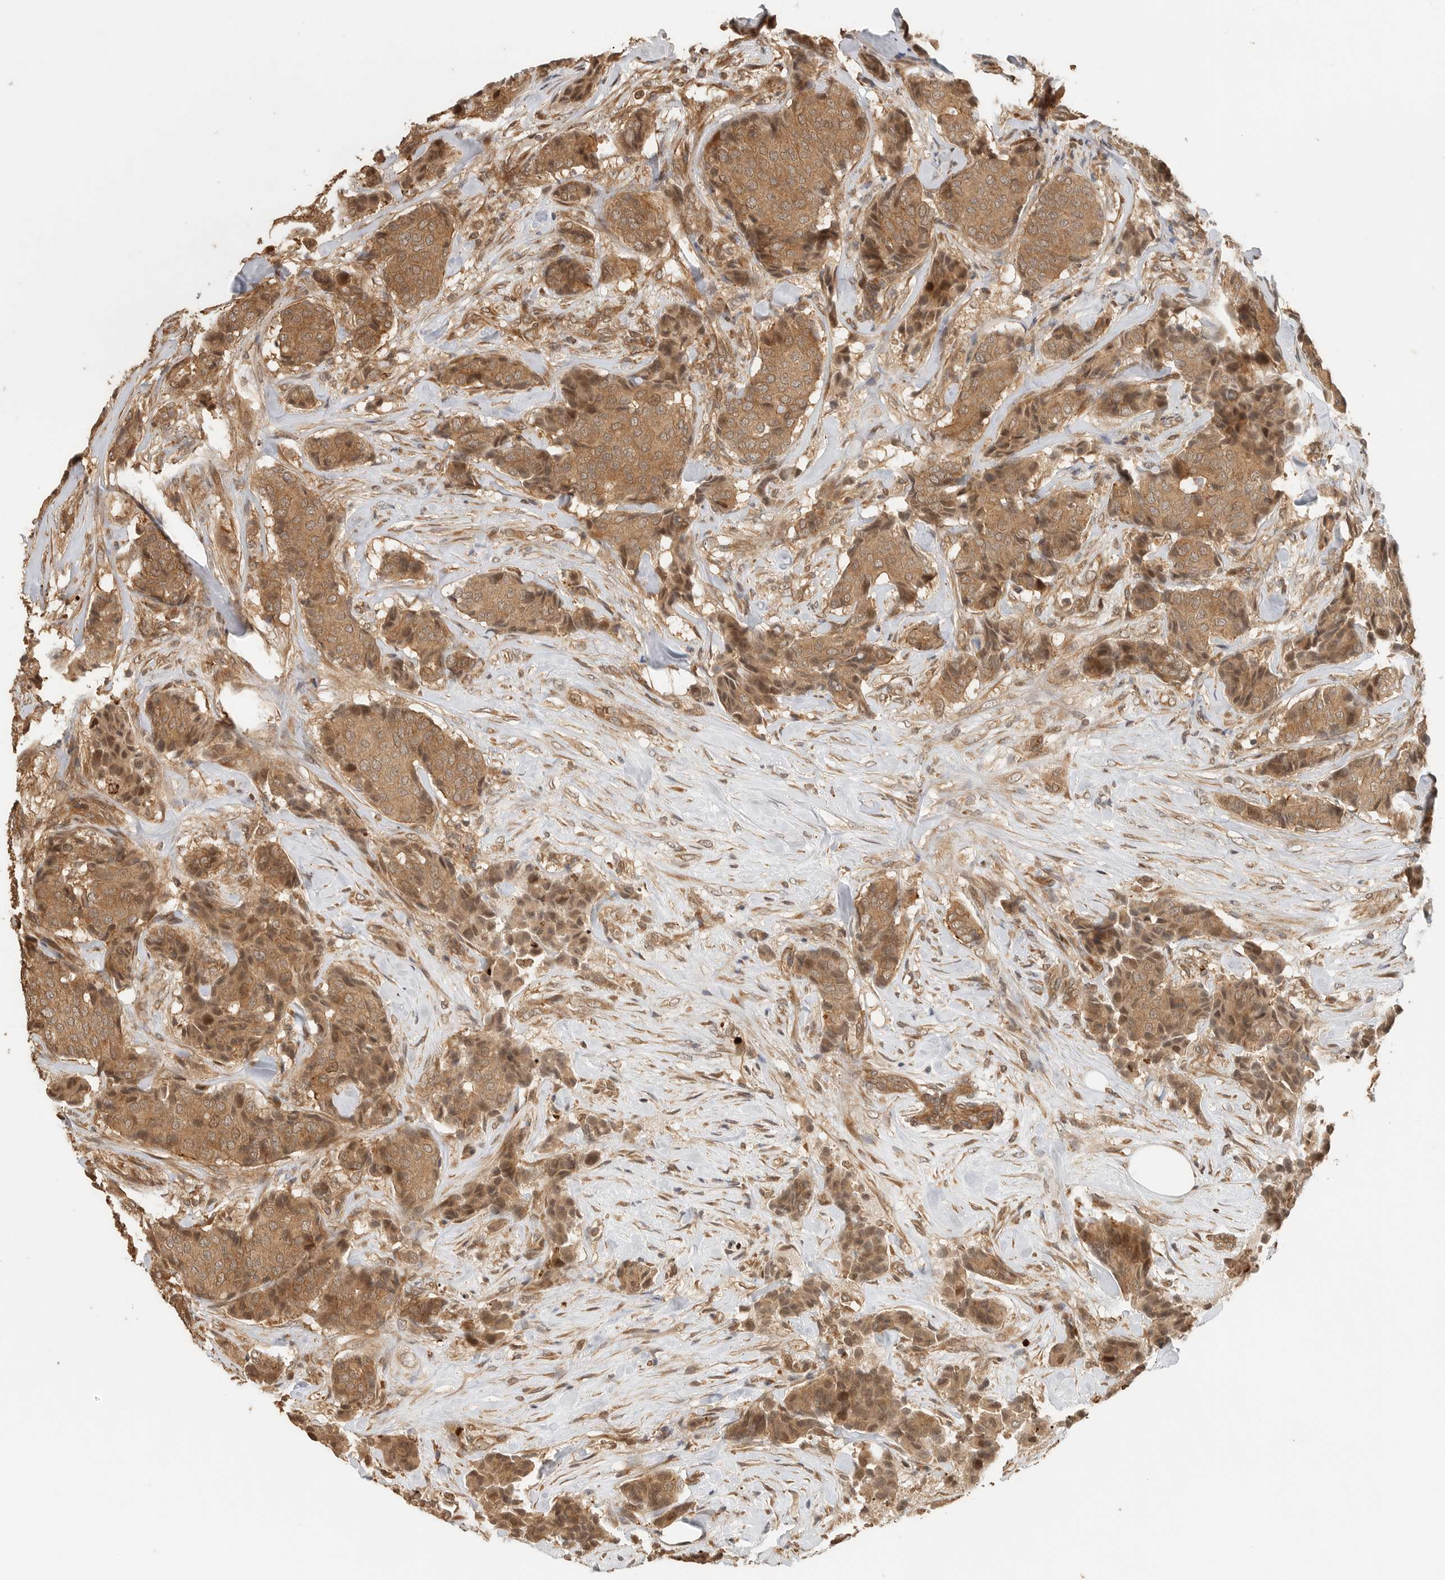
{"staining": {"intensity": "moderate", "quantity": ">75%", "location": "cytoplasmic/membranous"}, "tissue": "breast cancer", "cell_type": "Tumor cells", "image_type": "cancer", "snomed": [{"axis": "morphology", "description": "Duct carcinoma"}, {"axis": "topography", "description": "Breast"}], "caption": "A high-resolution micrograph shows immunohistochemistry staining of breast invasive ductal carcinoma, which demonstrates moderate cytoplasmic/membranous expression in about >75% of tumor cells. (Brightfield microscopy of DAB IHC at high magnification).", "gene": "OTUD6B", "patient": {"sex": "female", "age": 75}}